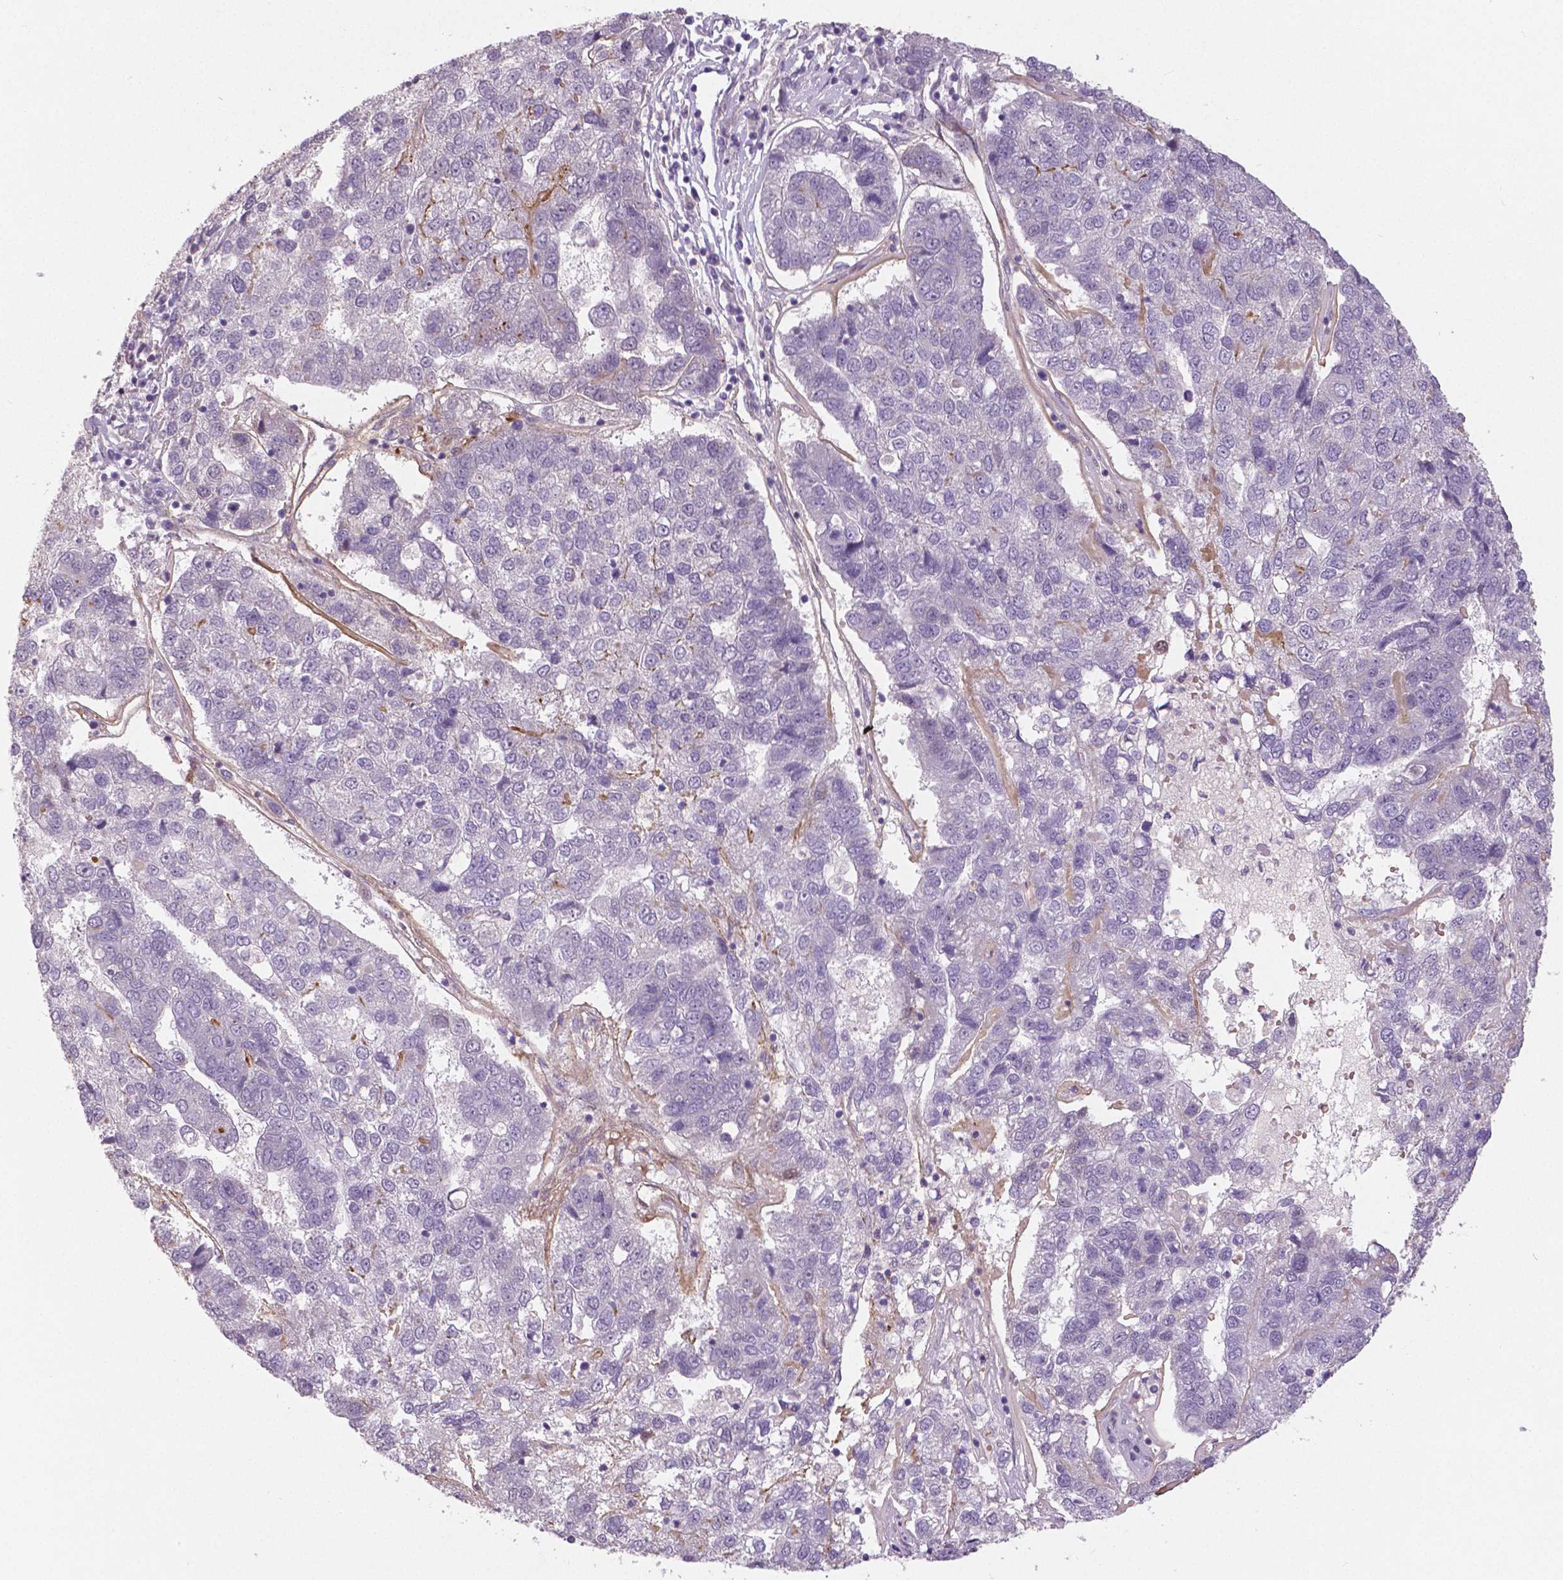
{"staining": {"intensity": "negative", "quantity": "none", "location": "none"}, "tissue": "pancreatic cancer", "cell_type": "Tumor cells", "image_type": "cancer", "snomed": [{"axis": "morphology", "description": "Adenocarcinoma, NOS"}, {"axis": "topography", "description": "Pancreas"}], "caption": "Human adenocarcinoma (pancreatic) stained for a protein using IHC reveals no positivity in tumor cells.", "gene": "FLT1", "patient": {"sex": "female", "age": 61}}